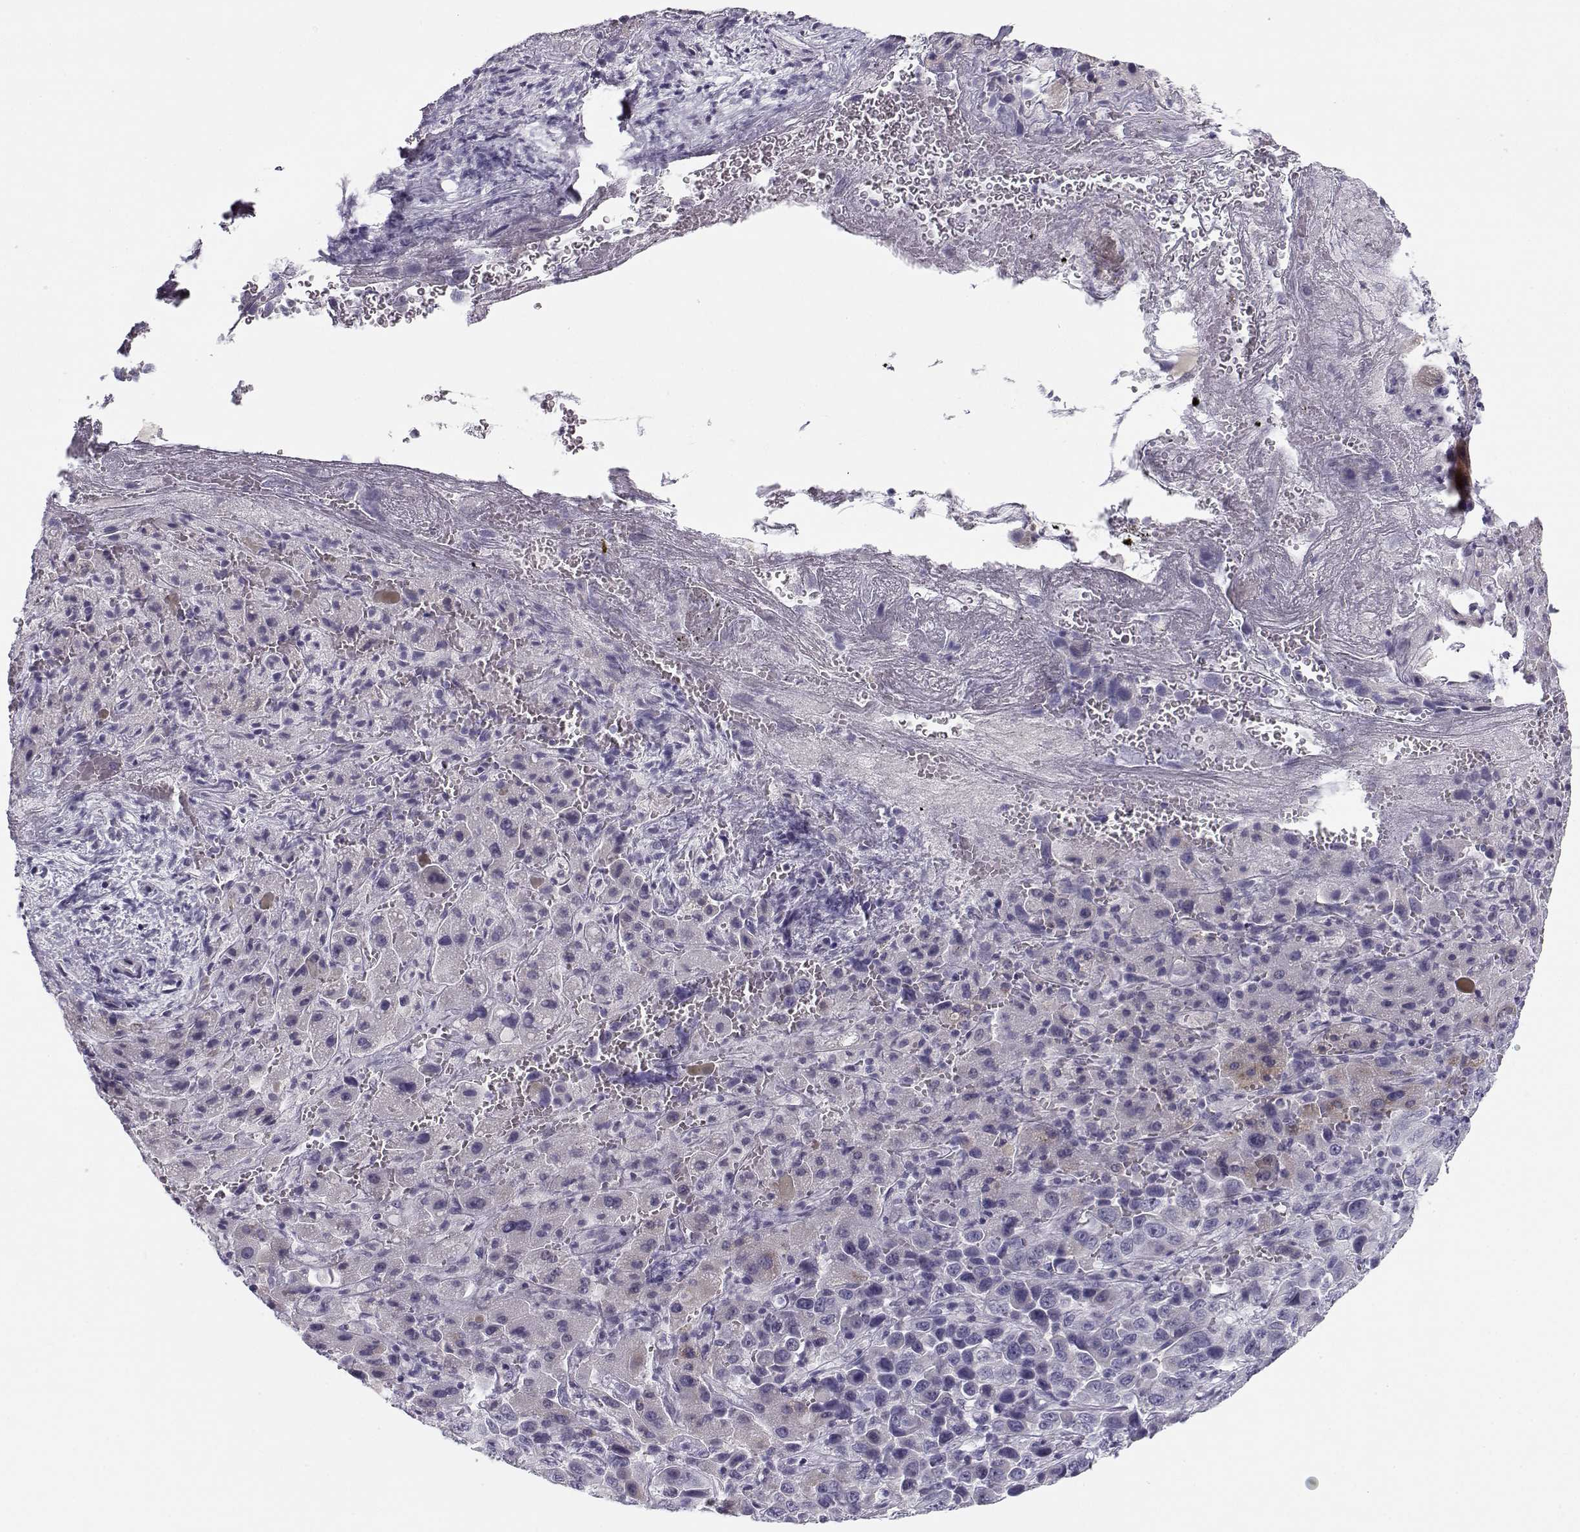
{"staining": {"intensity": "negative", "quantity": "none", "location": "none"}, "tissue": "liver cancer", "cell_type": "Tumor cells", "image_type": "cancer", "snomed": [{"axis": "morphology", "description": "Cholangiocarcinoma"}, {"axis": "topography", "description": "Liver"}], "caption": "Tumor cells are negative for brown protein staining in liver cholangiocarcinoma.", "gene": "CREB3L3", "patient": {"sex": "female", "age": 52}}